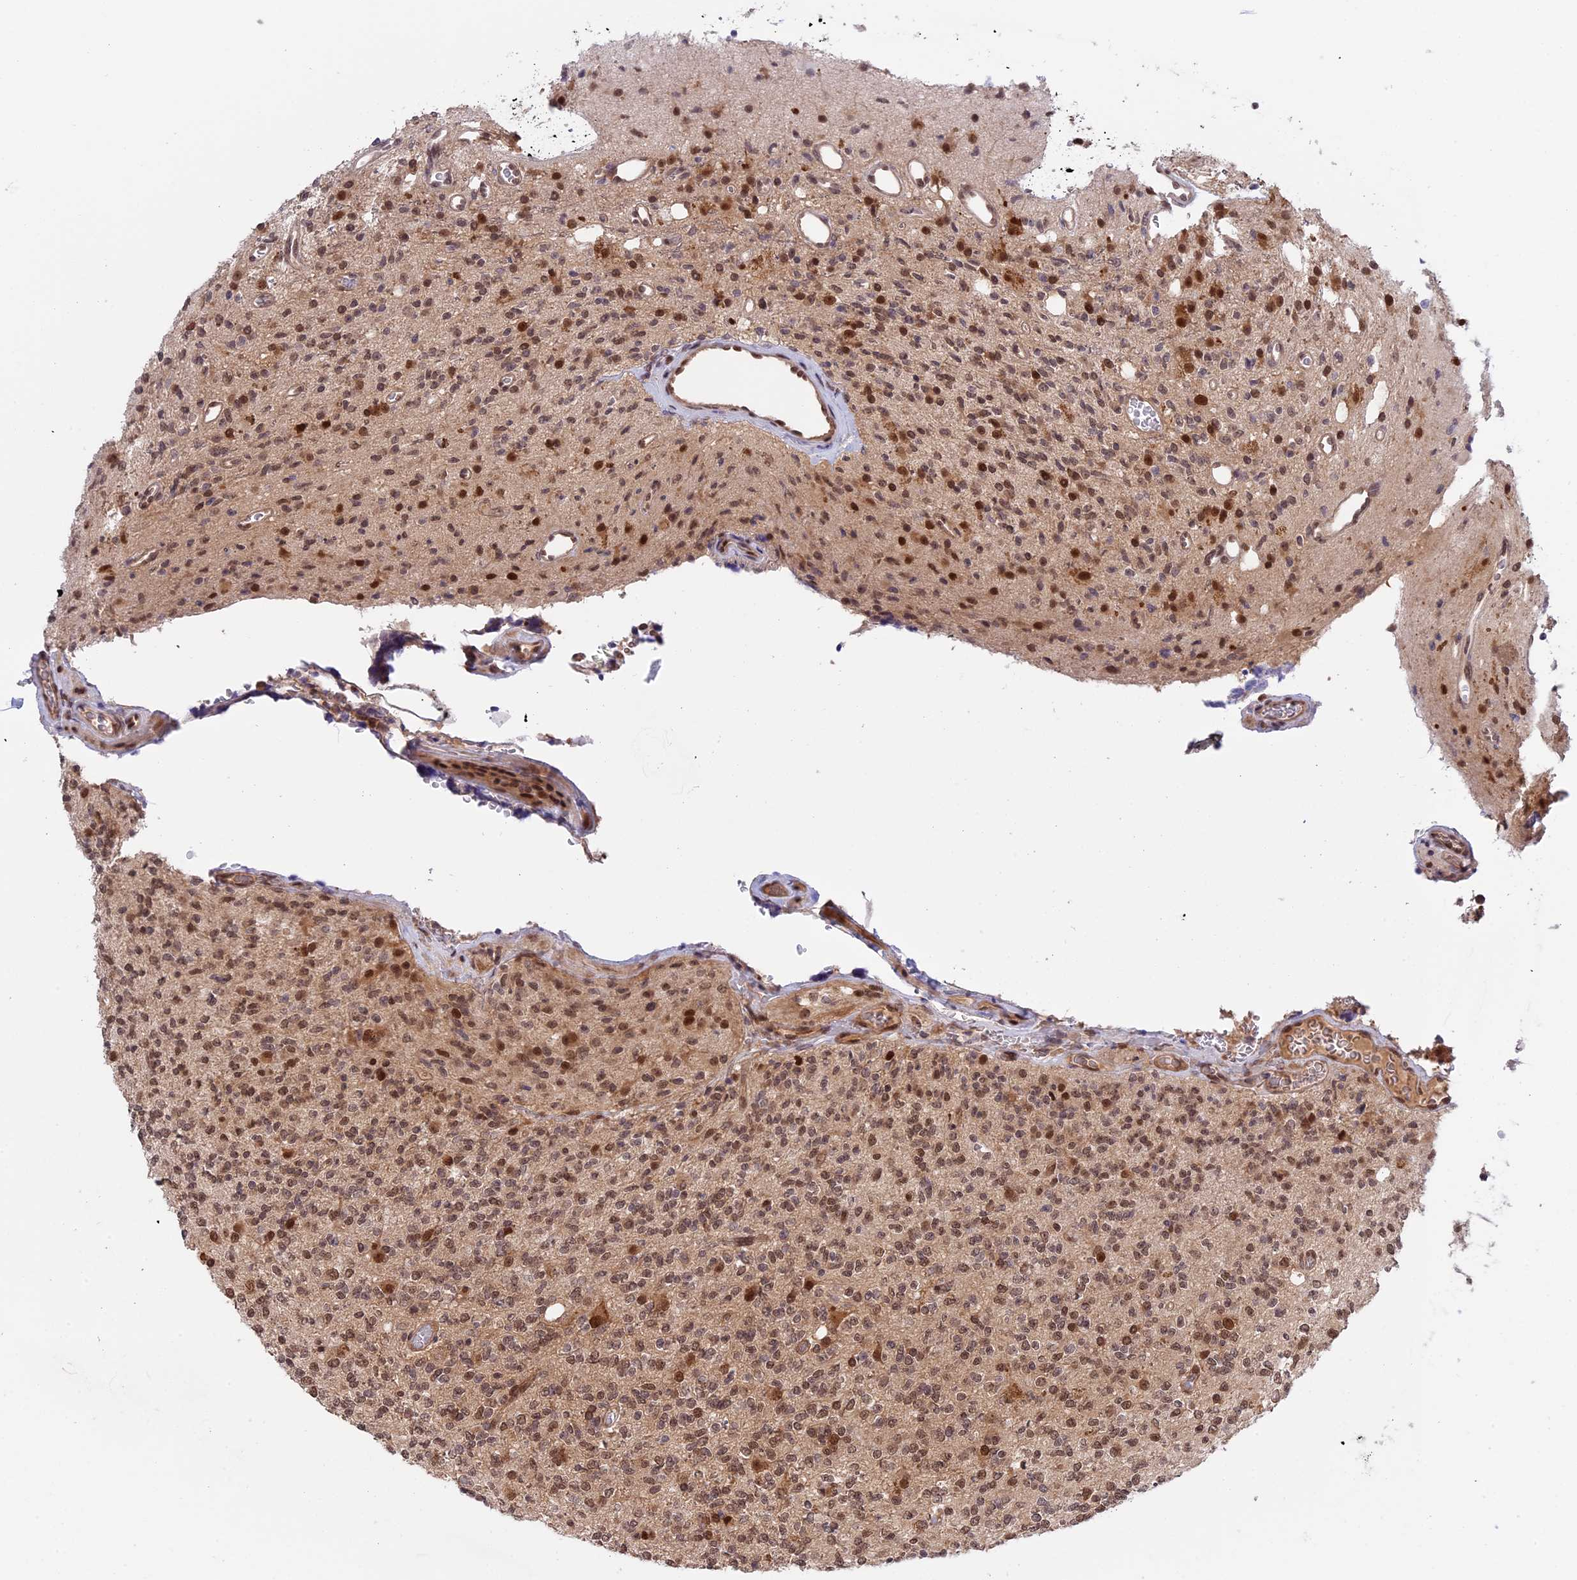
{"staining": {"intensity": "moderate", "quantity": "25%-75%", "location": "nuclear"}, "tissue": "glioma", "cell_type": "Tumor cells", "image_type": "cancer", "snomed": [{"axis": "morphology", "description": "Glioma, malignant, High grade"}, {"axis": "topography", "description": "Brain"}], "caption": "Immunohistochemistry micrograph of neoplastic tissue: human high-grade glioma (malignant) stained using immunohistochemistry exhibits medium levels of moderate protein expression localized specifically in the nuclear of tumor cells, appearing as a nuclear brown color.", "gene": "ZNF428", "patient": {"sex": "male", "age": 34}}